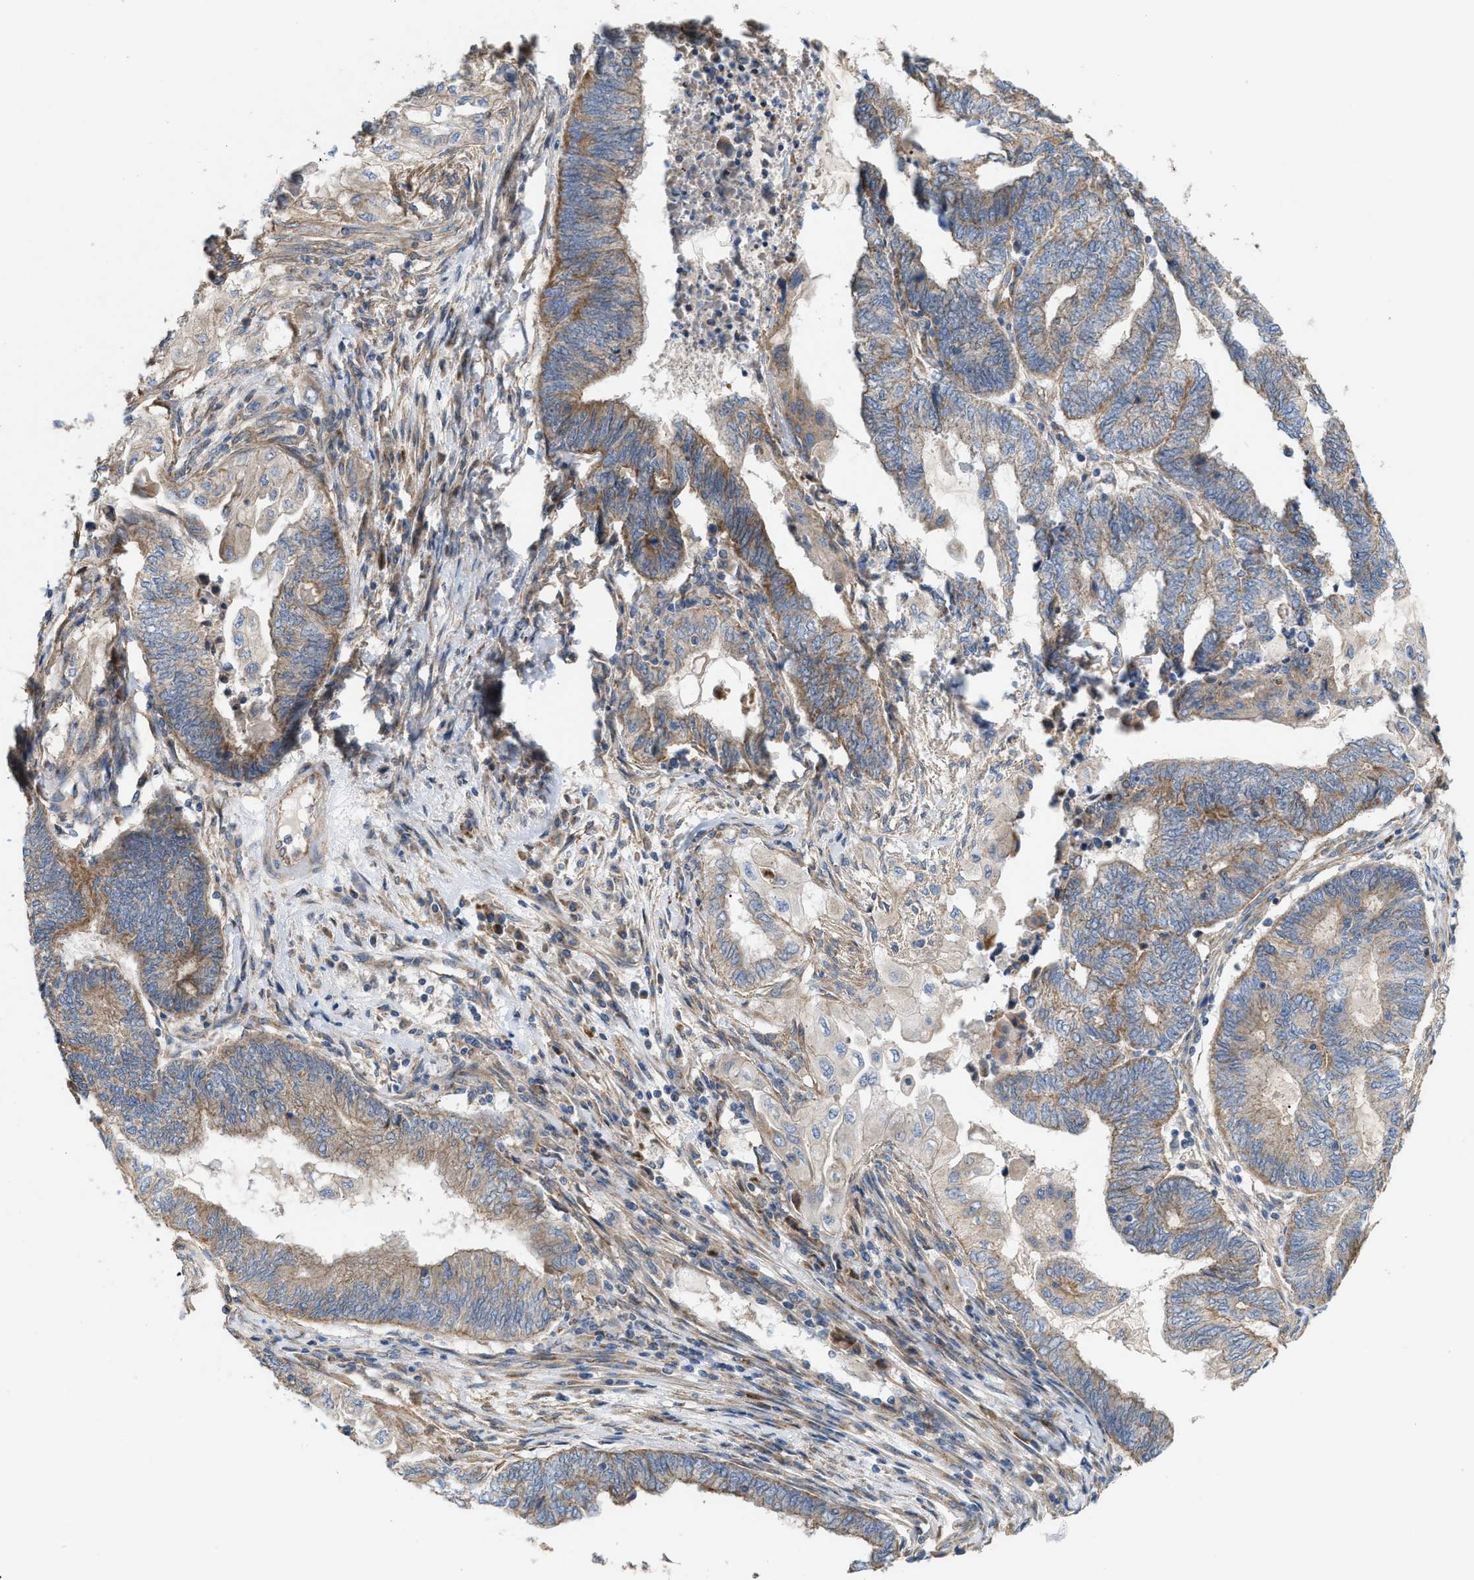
{"staining": {"intensity": "moderate", "quantity": ">75%", "location": "cytoplasmic/membranous"}, "tissue": "endometrial cancer", "cell_type": "Tumor cells", "image_type": "cancer", "snomed": [{"axis": "morphology", "description": "Adenocarcinoma, NOS"}, {"axis": "topography", "description": "Uterus"}, {"axis": "topography", "description": "Endometrium"}], "caption": "This is an image of IHC staining of endometrial adenocarcinoma, which shows moderate positivity in the cytoplasmic/membranous of tumor cells.", "gene": "OXSM", "patient": {"sex": "female", "age": 70}}